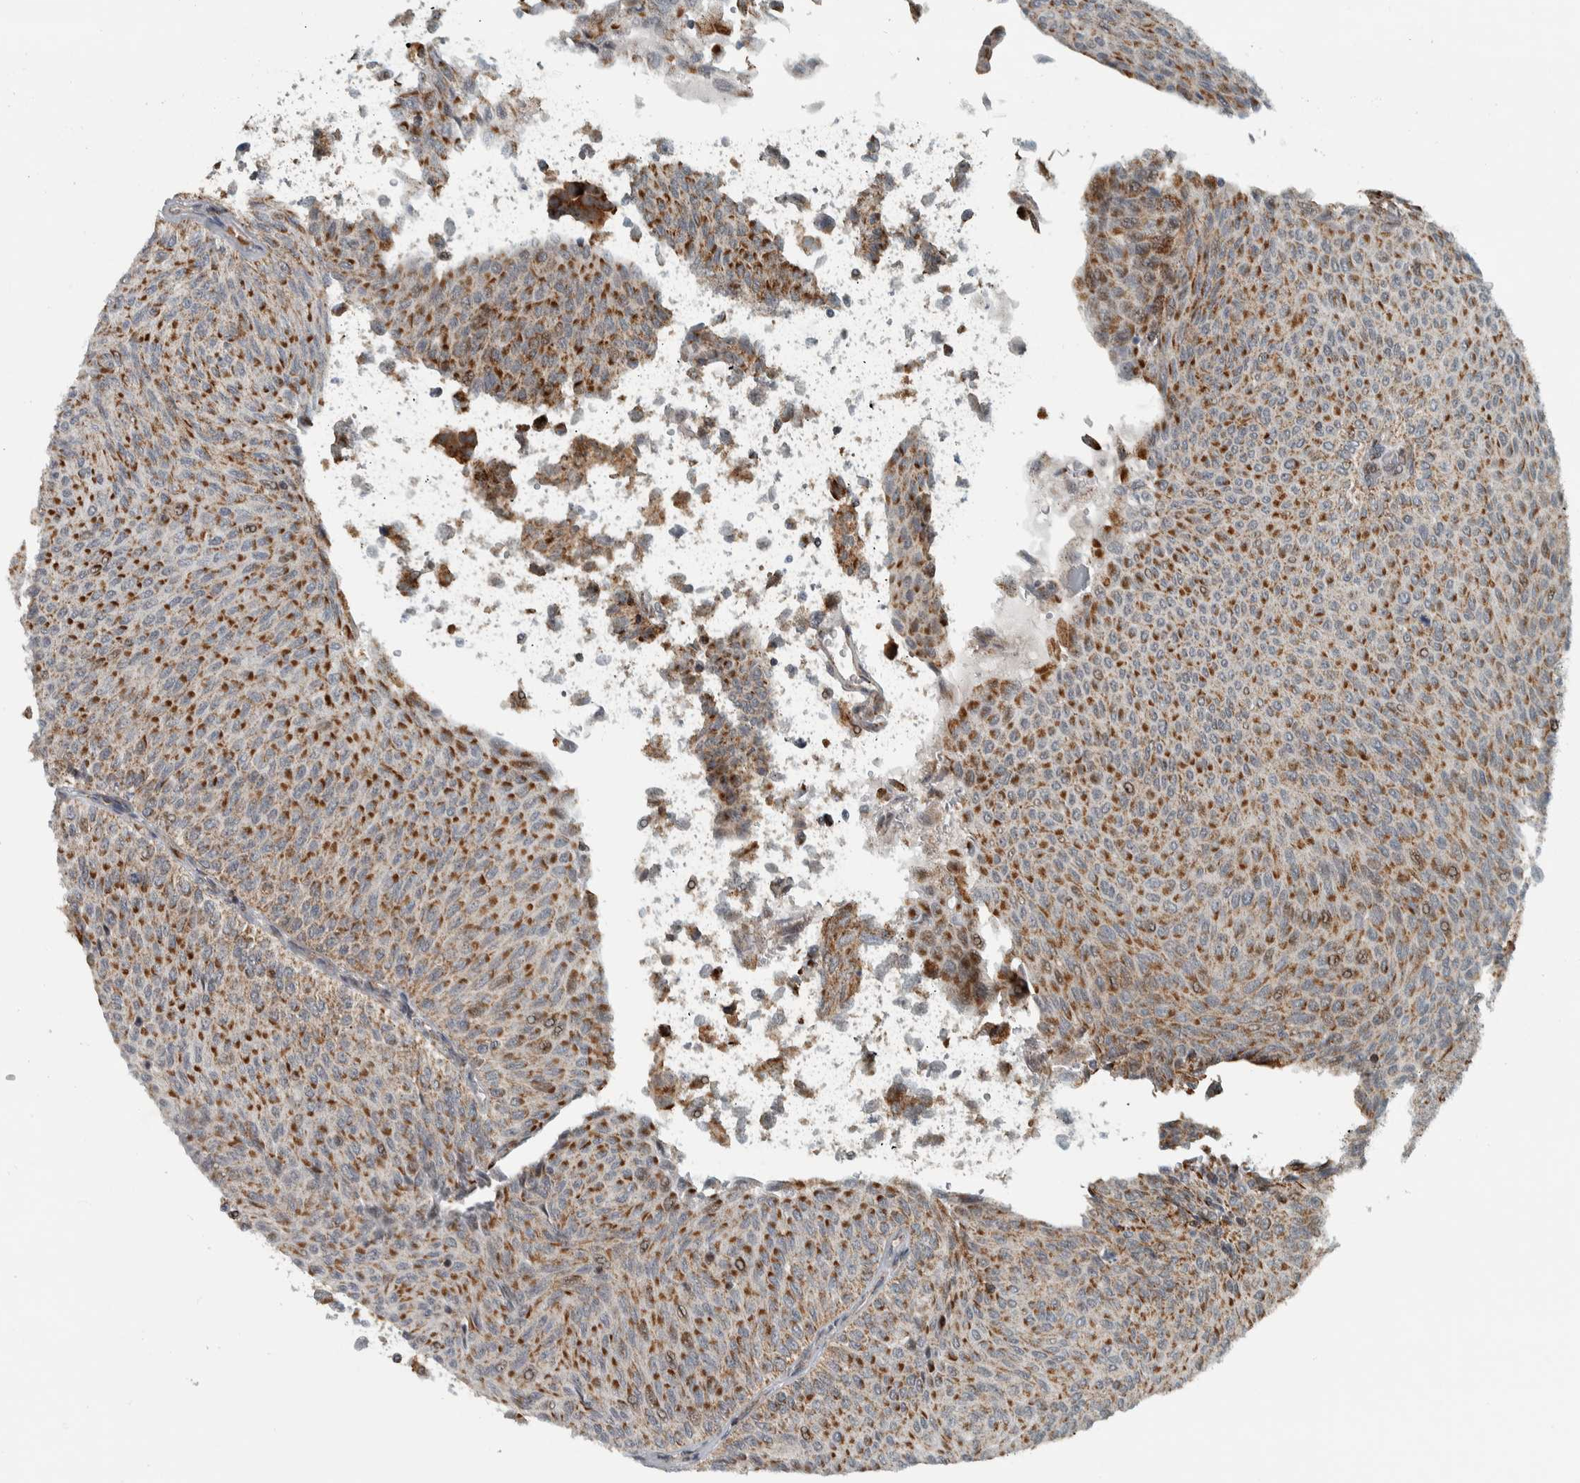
{"staining": {"intensity": "moderate", "quantity": ">75%", "location": "cytoplasmic/membranous"}, "tissue": "urothelial cancer", "cell_type": "Tumor cells", "image_type": "cancer", "snomed": [{"axis": "morphology", "description": "Urothelial carcinoma, Low grade"}, {"axis": "topography", "description": "Urinary bladder"}], "caption": "Tumor cells display moderate cytoplasmic/membranous expression in approximately >75% of cells in urothelial carcinoma (low-grade).", "gene": "PPM1K", "patient": {"sex": "male", "age": 78}}